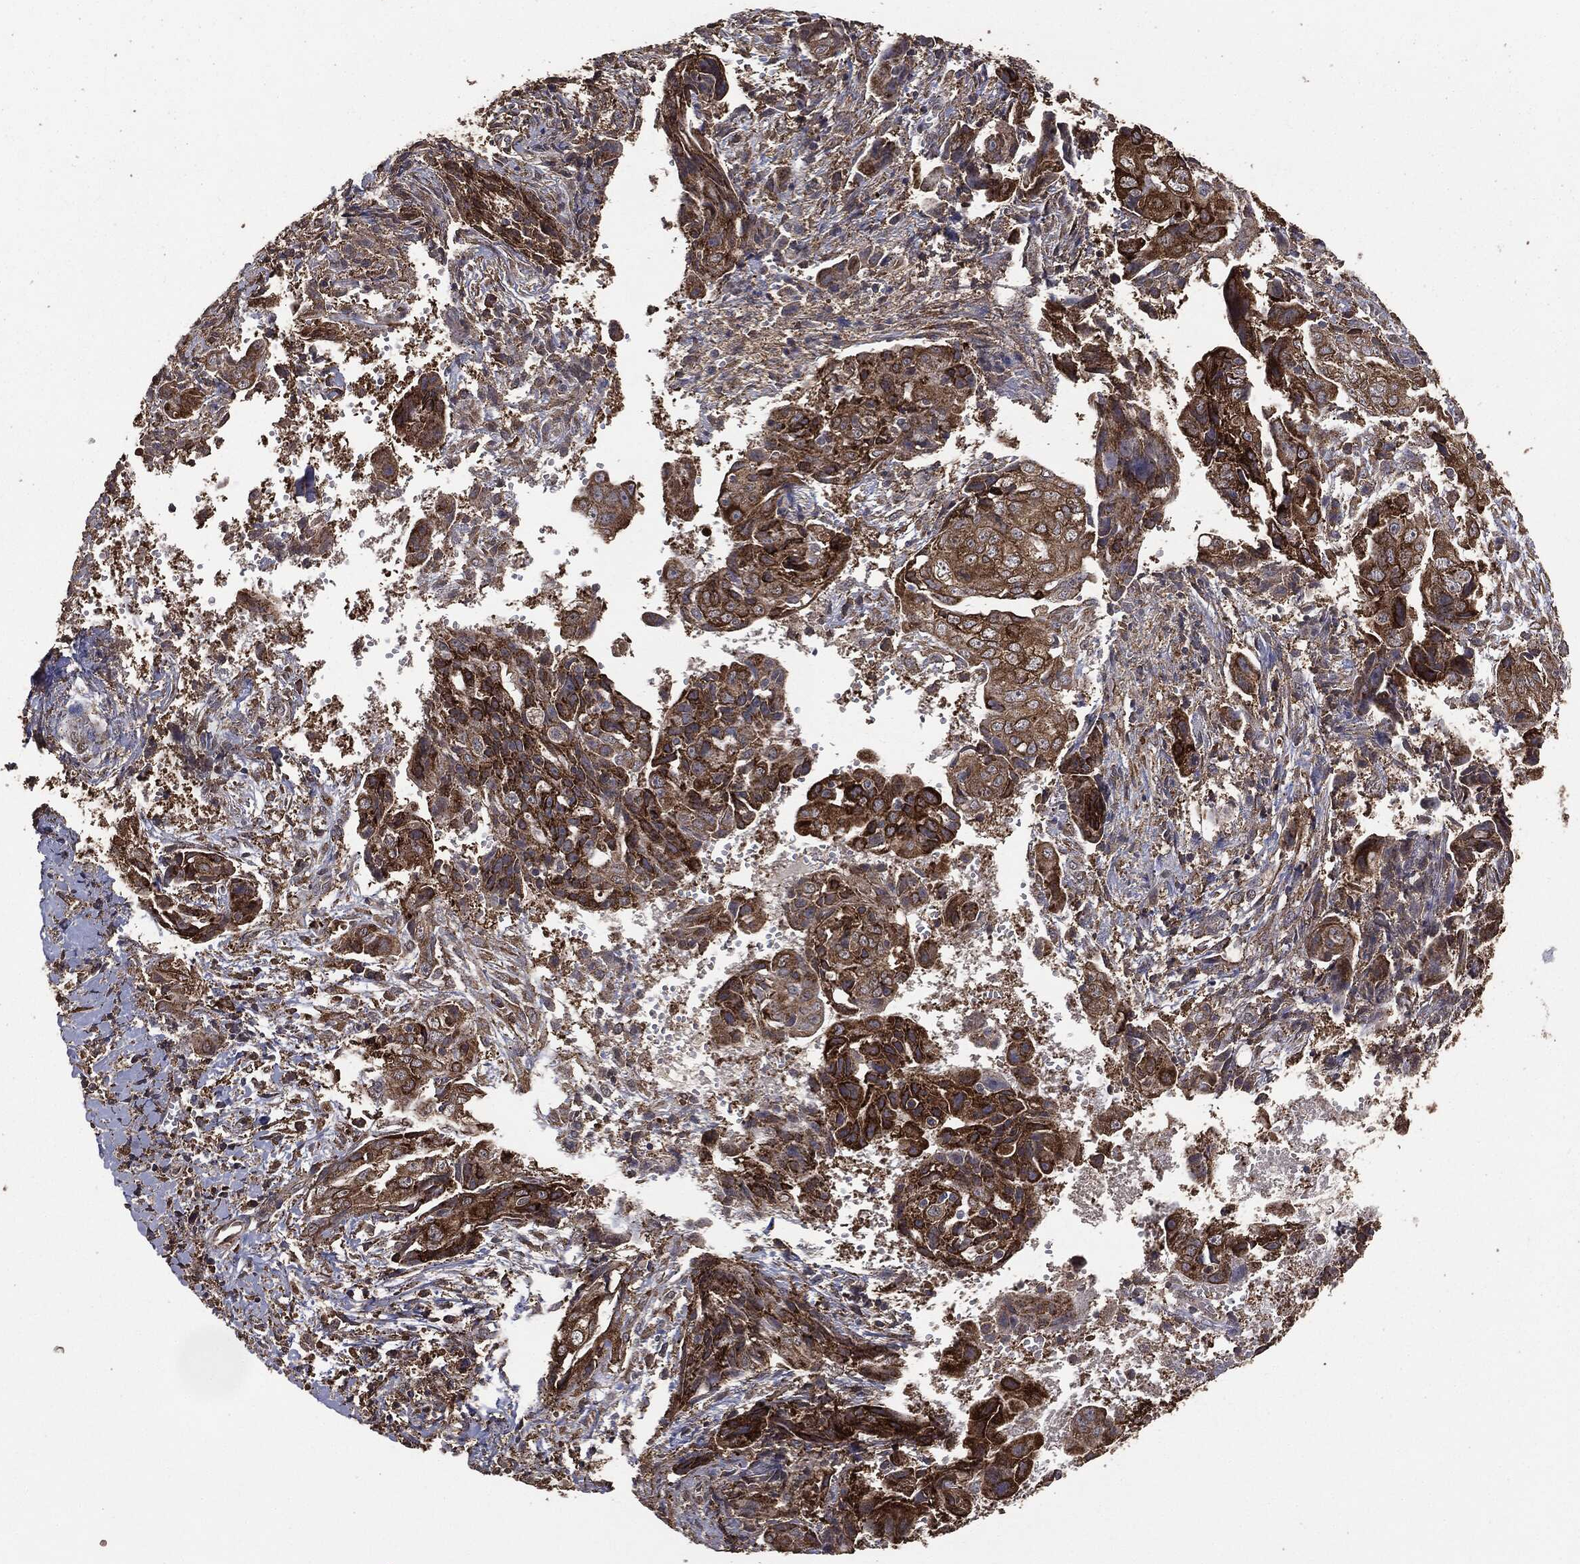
{"staining": {"intensity": "strong", "quantity": ">75%", "location": "cytoplasmic/membranous"}, "tissue": "ovarian cancer", "cell_type": "Tumor cells", "image_type": "cancer", "snomed": [{"axis": "morphology", "description": "Carcinoma, endometroid"}, {"axis": "topography", "description": "Ovary"}], "caption": "A brown stain shows strong cytoplasmic/membranous positivity of a protein in ovarian endometroid carcinoma tumor cells. (DAB (3,3'-diaminobenzidine) IHC with brightfield microscopy, high magnification).", "gene": "MTOR", "patient": {"sex": "female", "age": 70}}